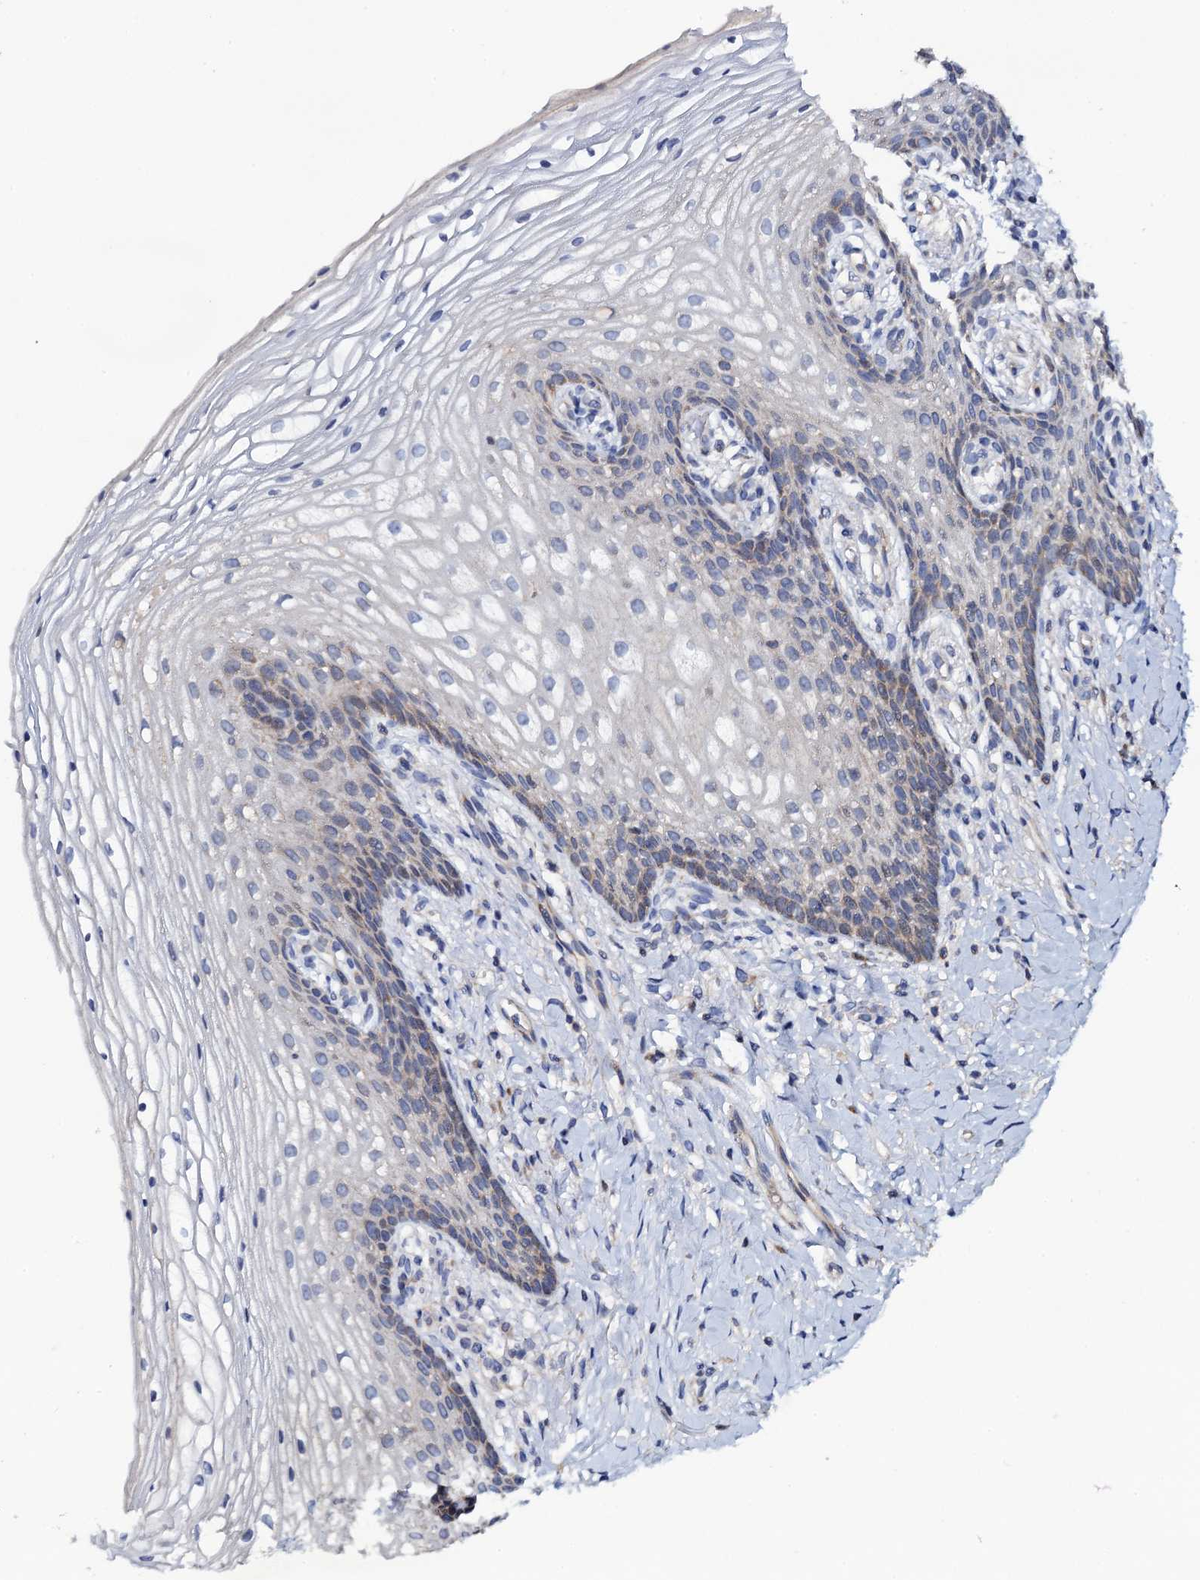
{"staining": {"intensity": "weak", "quantity": "<25%", "location": "cytoplasmic/membranous"}, "tissue": "vagina", "cell_type": "Squamous epithelial cells", "image_type": "normal", "snomed": [{"axis": "morphology", "description": "Normal tissue, NOS"}, {"axis": "topography", "description": "Vagina"}], "caption": "IHC histopathology image of benign vagina: vagina stained with DAB (3,3'-diaminobenzidine) reveals no significant protein expression in squamous epithelial cells. The staining is performed using DAB (3,3'-diaminobenzidine) brown chromogen with nuclei counter-stained in using hematoxylin.", "gene": "MRPL48", "patient": {"sex": "female", "age": 60}}